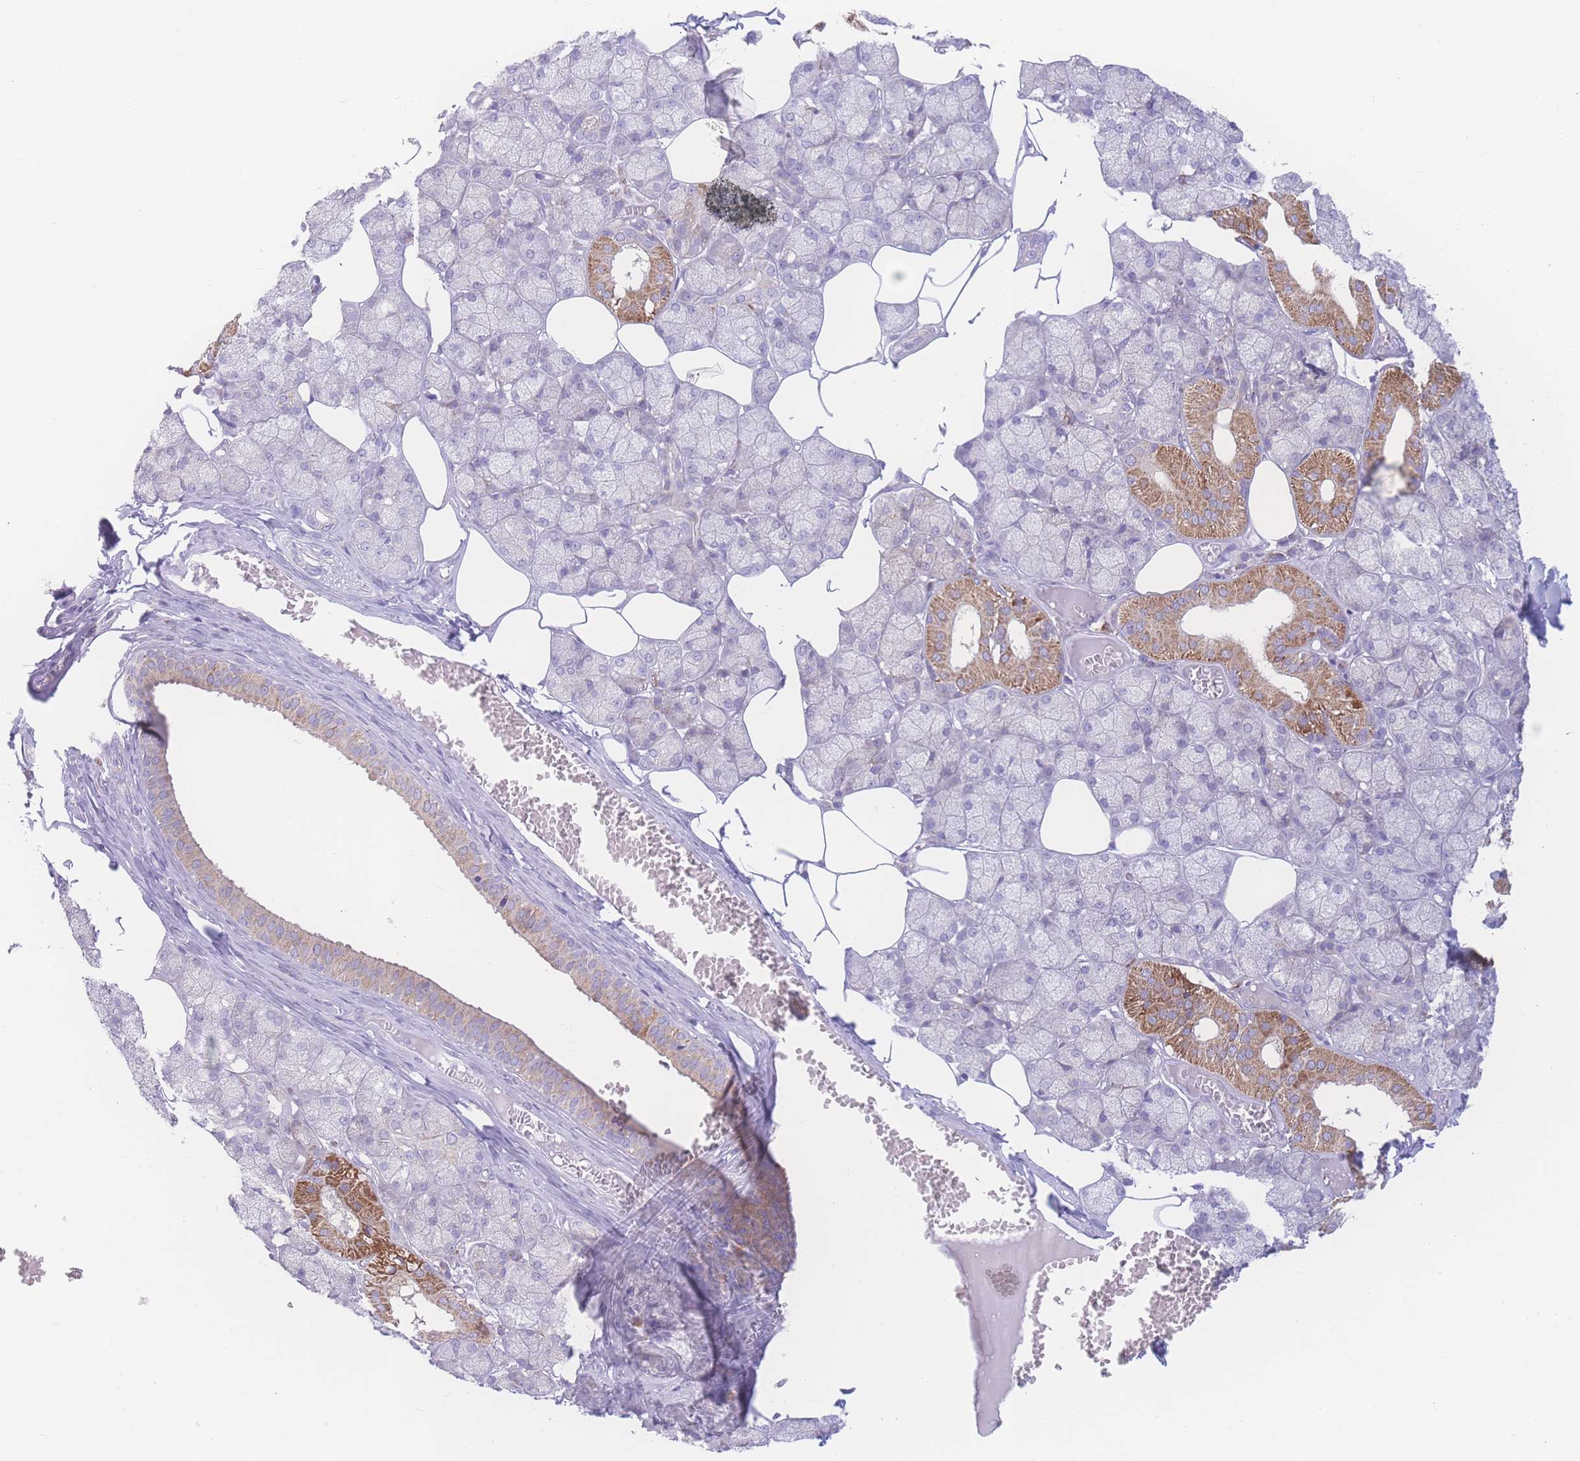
{"staining": {"intensity": "moderate", "quantity": "<25%", "location": "cytoplasmic/membranous"}, "tissue": "salivary gland", "cell_type": "Glandular cells", "image_type": "normal", "snomed": [{"axis": "morphology", "description": "Normal tissue, NOS"}, {"axis": "topography", "description": "Salivary gland"}], "caption": "Protein expression analysis of benign salivary gland reveals moderate cytoplasmic/membranous expression in approximately <25% of glandular cells. The staining is performed using DAB (3,3'-diaminobenzidine) brown chromogen to label protein expression. The nuclei are counter-stained blue using hematoxylin.", "gene": "NBEAL1", "patient": {"sex": "male", "age": 62}}